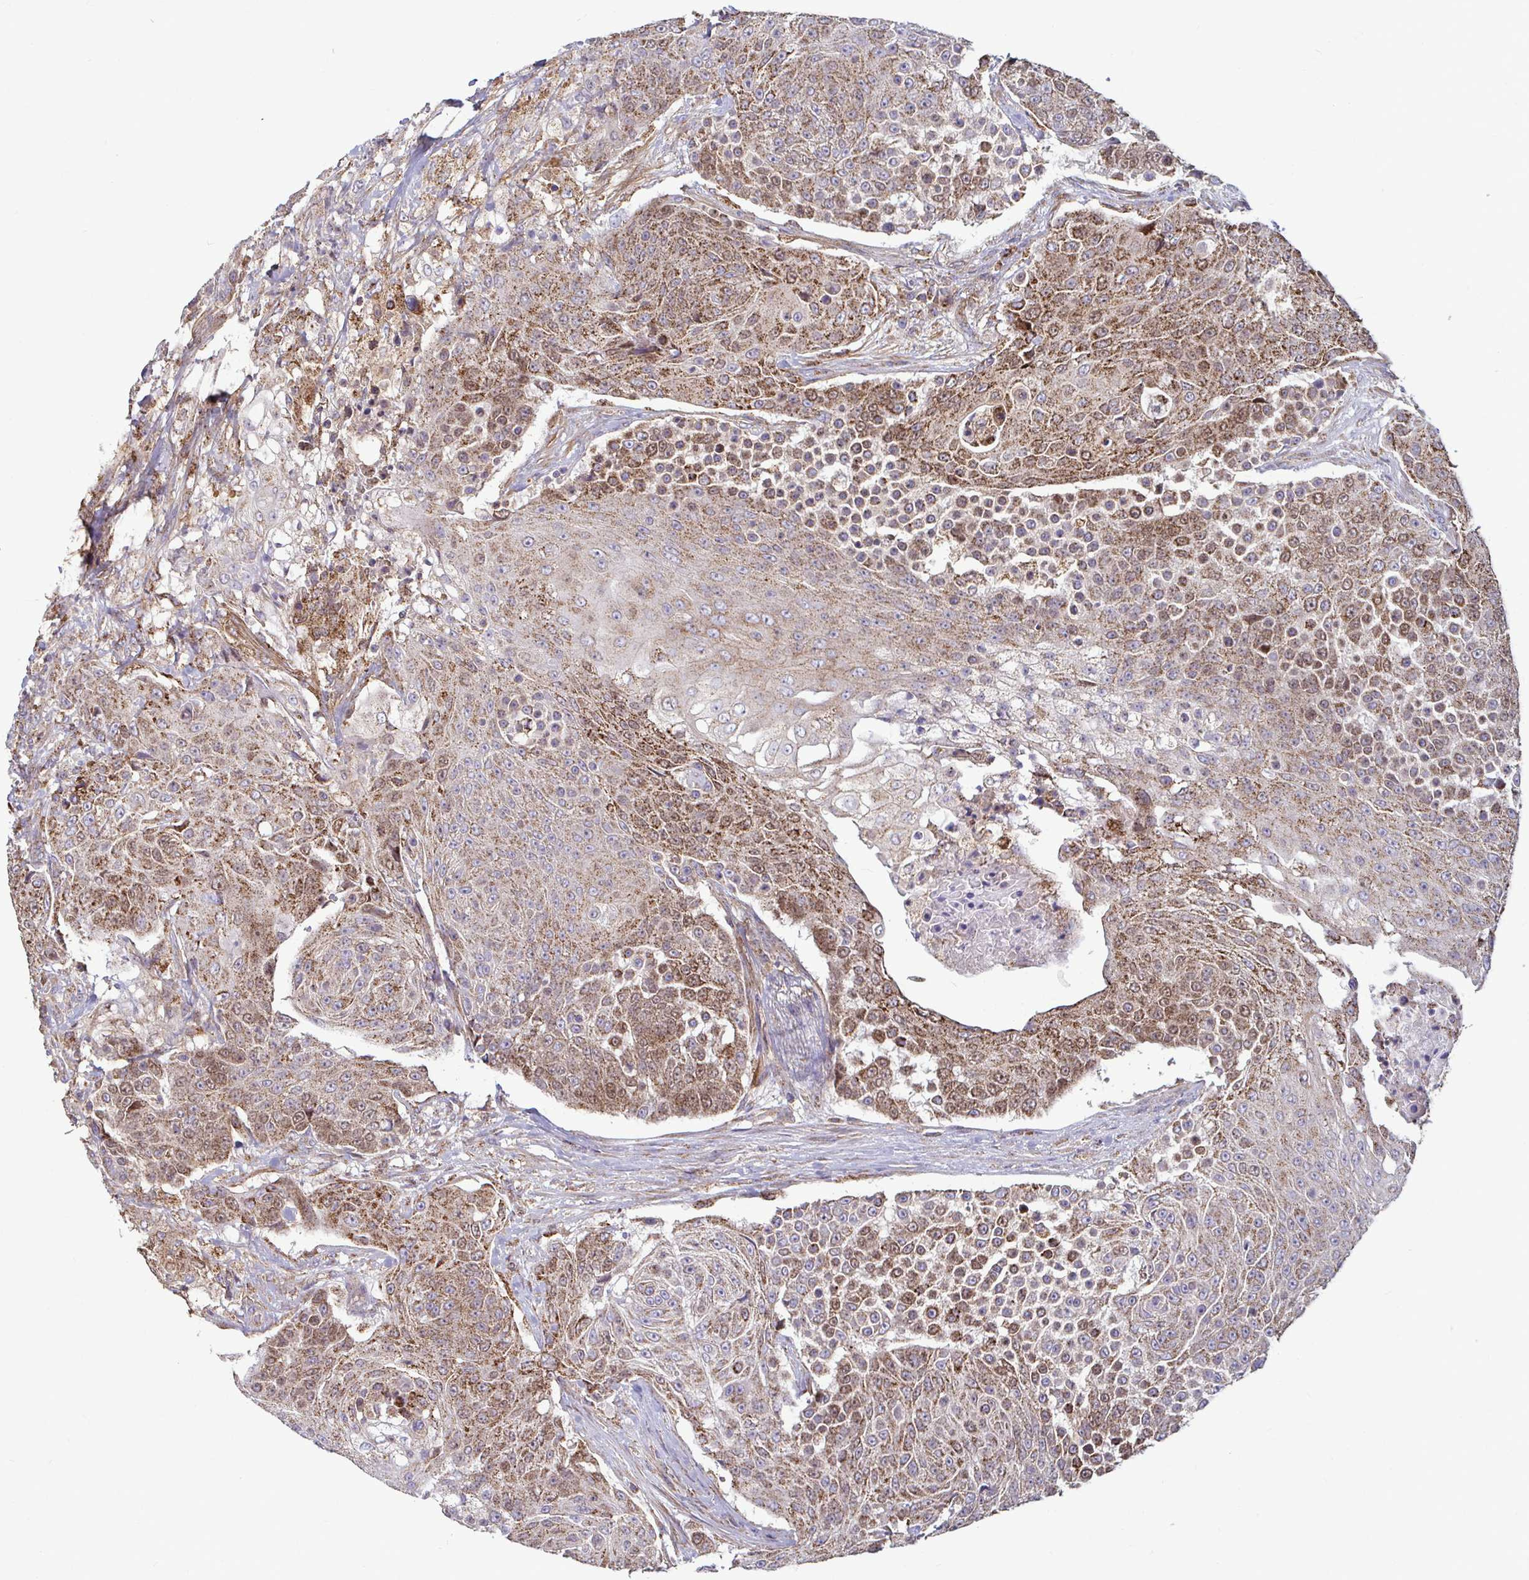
{"staining": {"intensity": "moderate", "quantity": ">75%", "location": "cytoplasmic/membranous"}, "tissue": "urothelial cancer", "cell_type": "Tumor cells", "image_type": "cancer", "snomed": [{"axis": "morphology", "description": "Urothelial carcinoma, High grade"}, {"axis": "topography", "description": "Urinary bladder"}], "caption": "Protein expression analysis of human urothelial carcinoma (high-grade) reveals moderate cytoplasmic/membranous positivity in approximately >75% of tumor cells. Using DAB (brown) and hematoxylin (blue) stains, captured at high magnification using brightfield microscopy.", "gene": "SPRY1", "patient": {"sex": "female", "age": 63}}